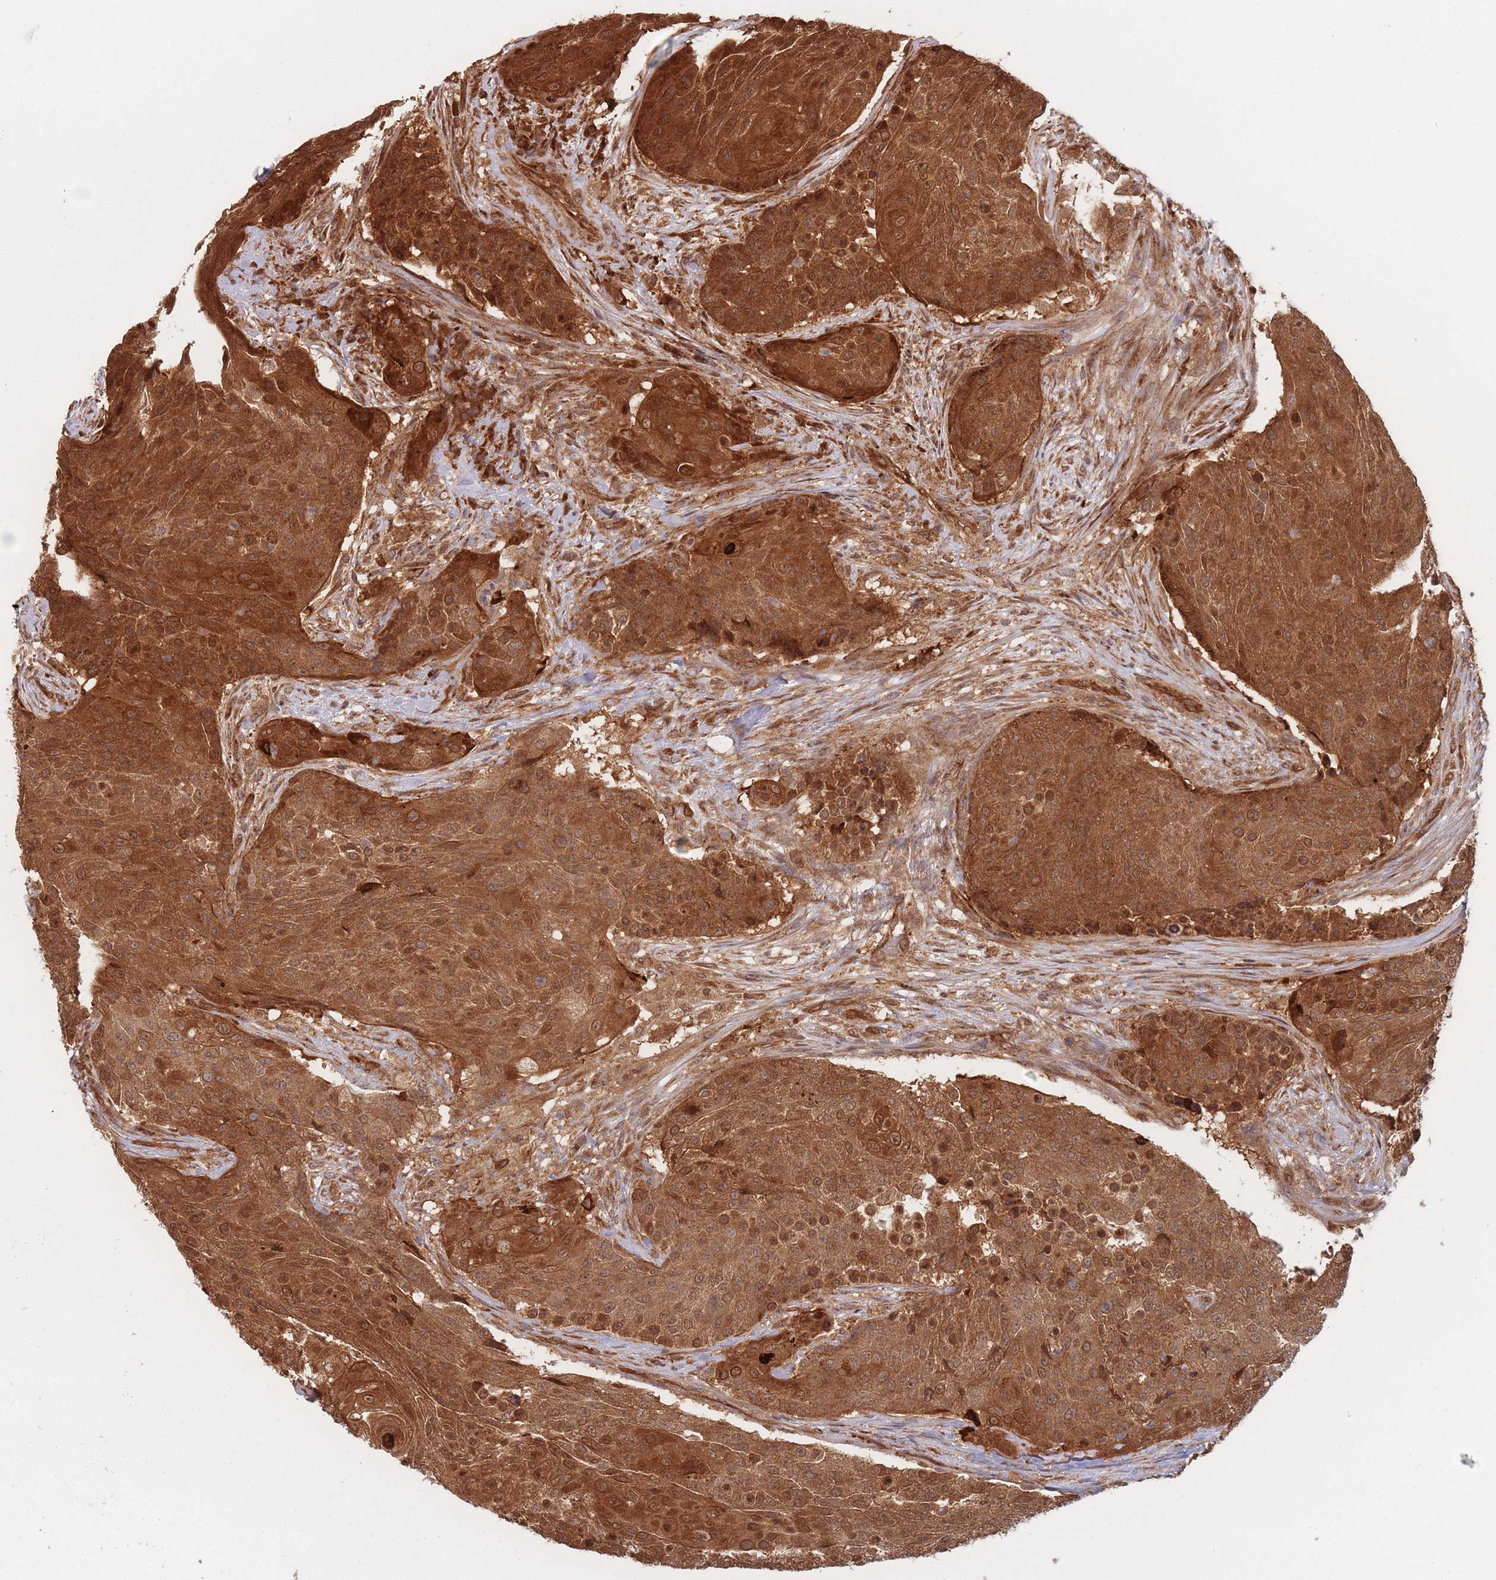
{"staining": {"intensity": "strong", "quantity": ">75%", "location": "cytoplasmic/membranous,nuclear"}, "tissue": "urothelial cancer", "cell_type": "Tumor cells", "image_type": "cancer", "snomed": [{"axis": "morphology", "description": "Urothelial carcinoma, High grade"}, {"axis": "topography", "description": "Urinary bladder"}], "caption": "Strong cytoplasmic/membranous and nuclear positivity is identified in approximately >75% of tumor cells in urothelial cancer.", "gene": "PODXL2", "patient": {"sex": "female", "age": 63}}